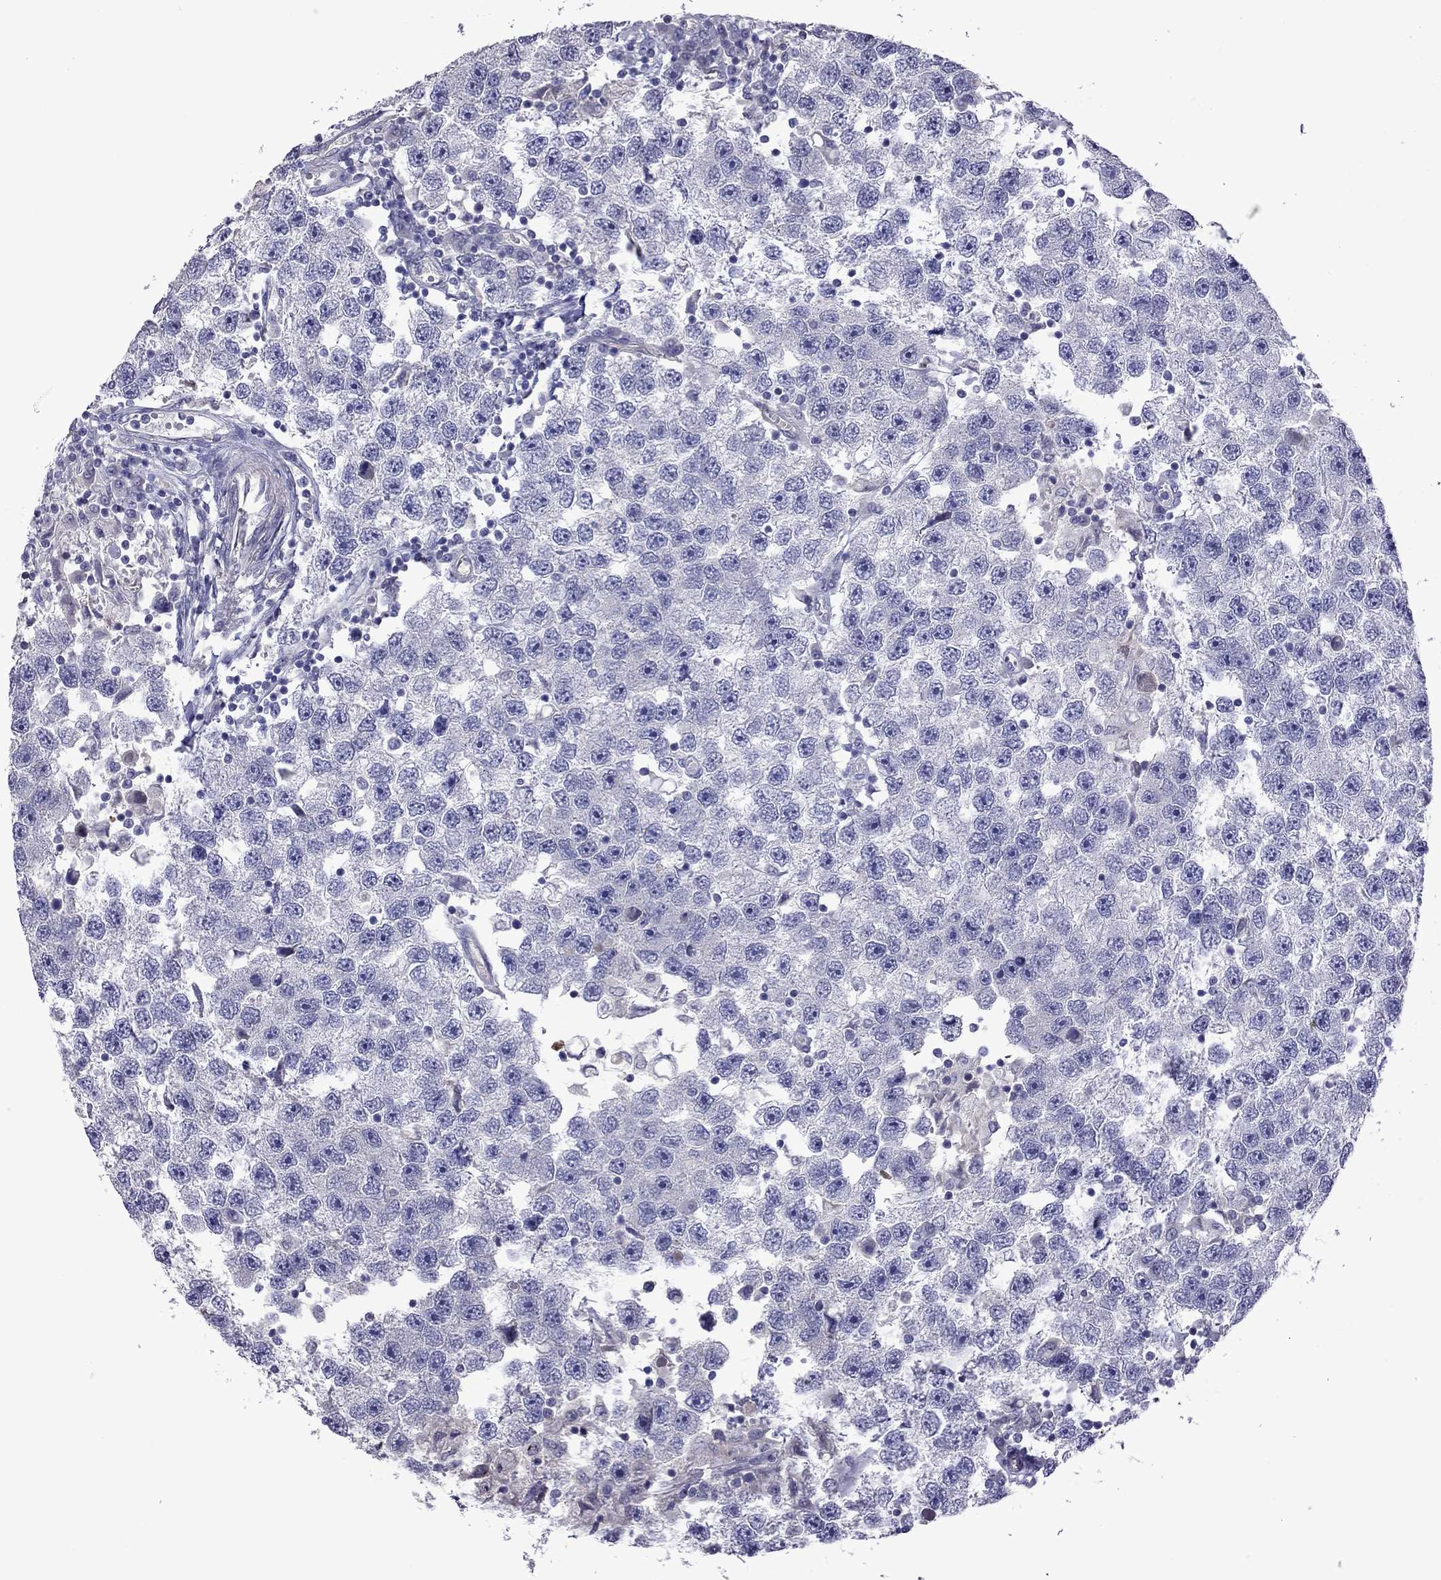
{"staining": {"intensity": "negative", "quantity": "none", "location": "none"}, "tissue": "testis cancer", "cell_type": "Tumor cells", "image_type": "cancer", "snomed": [{"axis": "morphology", "description": "Seminoma, NOS"}, {"axis": "topography", "description": "Testis"}], "caption": "Human seminoma (testis) stained for a protein using immunohistochemistry reveals no staining in tumor cells.", "gene": "FEZ1", "patient": {"sex": "male", "age": 26}}